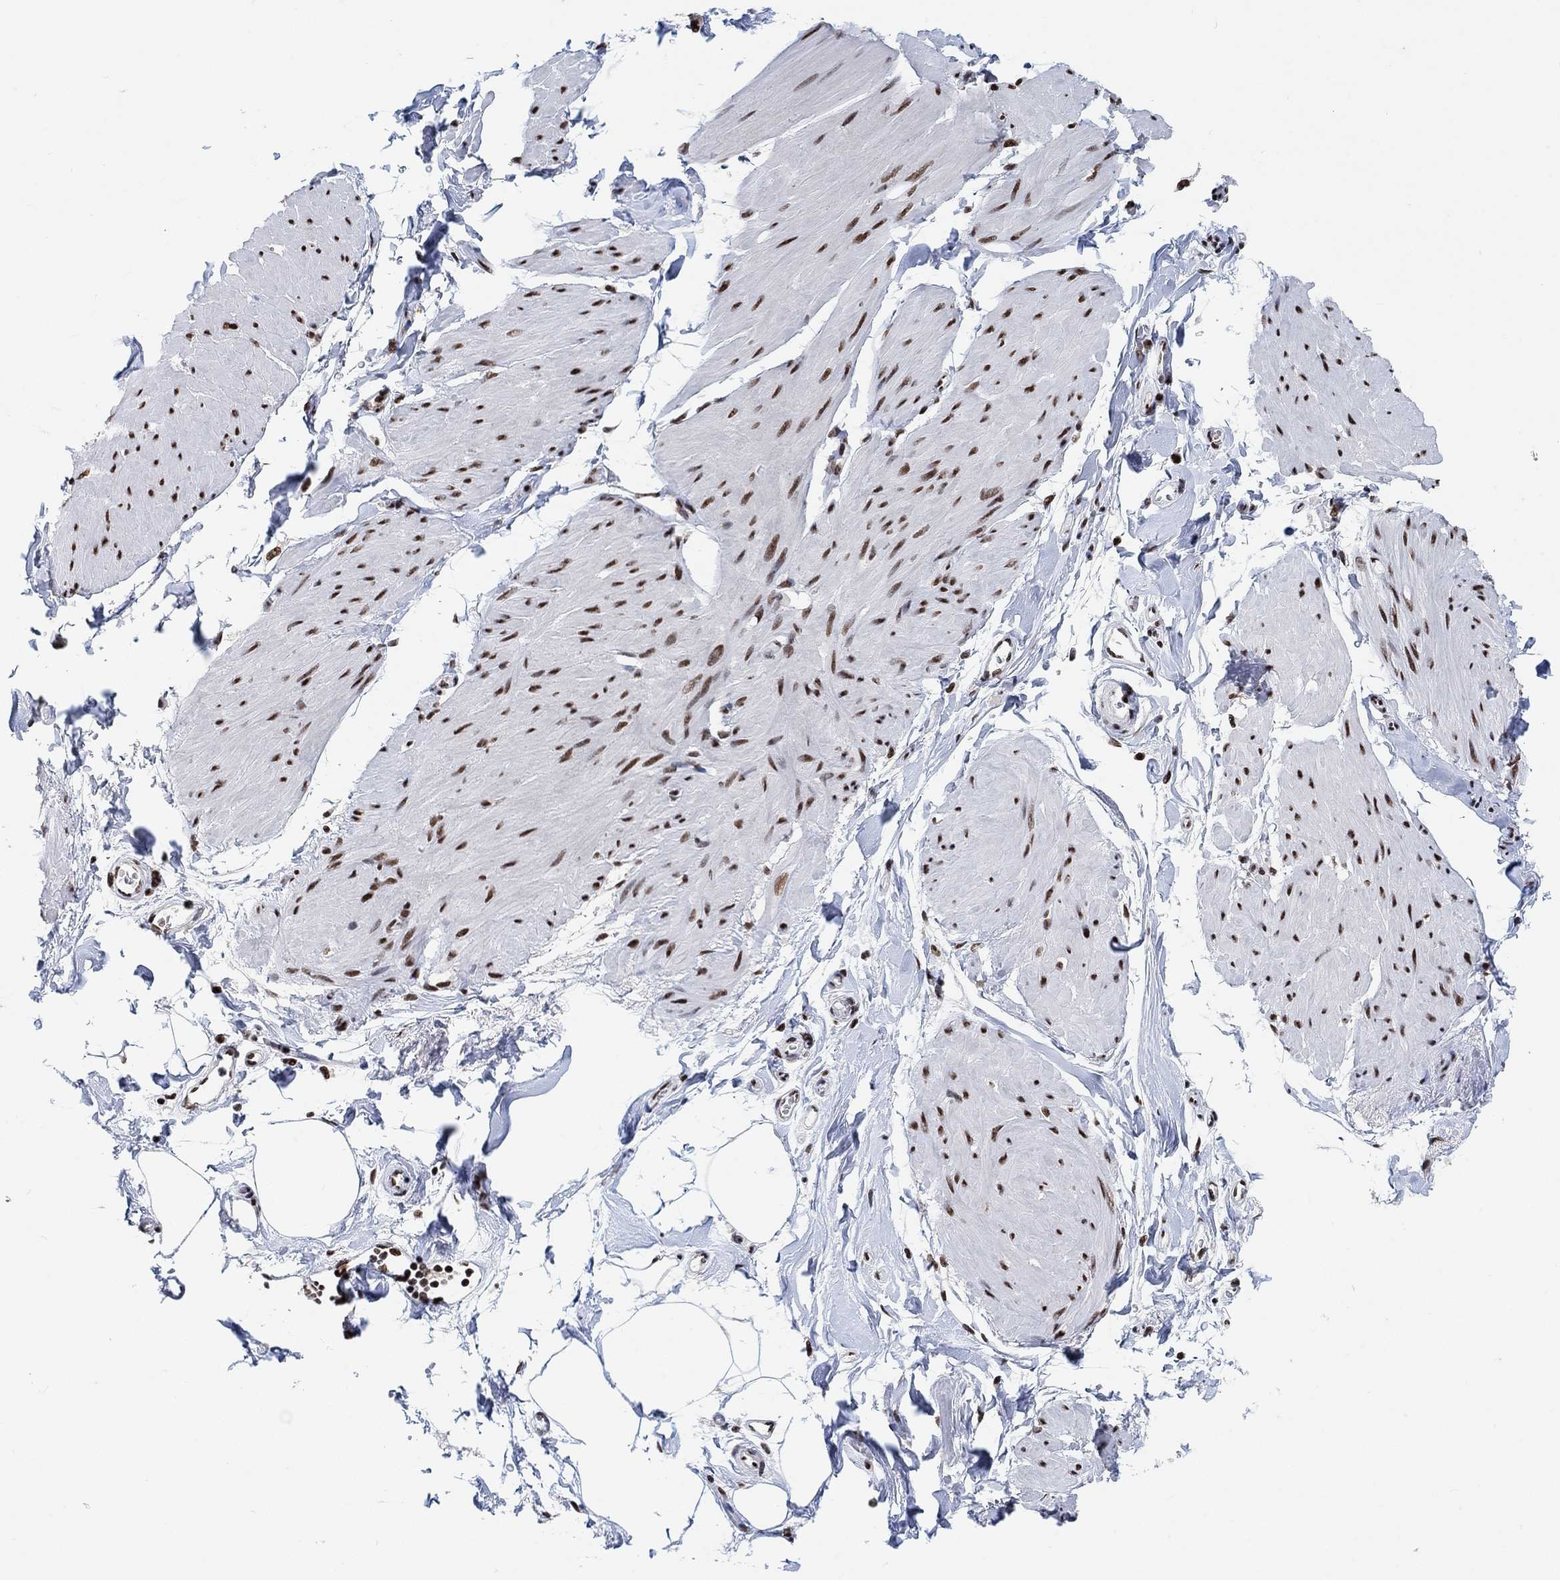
{"staining": {"intensity": "moderate", "quantity": ">75%", "location": "nuclear"}, "tissue": "smooth muscle", "cell_type": "Smooth muscle cells", "image_type": "normal", "snomed": [{"axis": "morphology", "description": "Normal tissue, NOS"}, {"axis": "topography", "description": "Adipose tissue"}, {"axis": "topography", "description": "Smooth muscle"}, {"axis": "topography", "description": "Peripheral nerve tissue"}], "caption": "A medium amount of moderate nuclear staining is appreciated in about >75% of smooth muscle cells in benign smooth muscle. (DAB (3,3'-diaminobenzidine) IHC with brightfield microscopy, high magnification).", "gene": "USP39", "patient": {"sex": "male", "age": 83}}